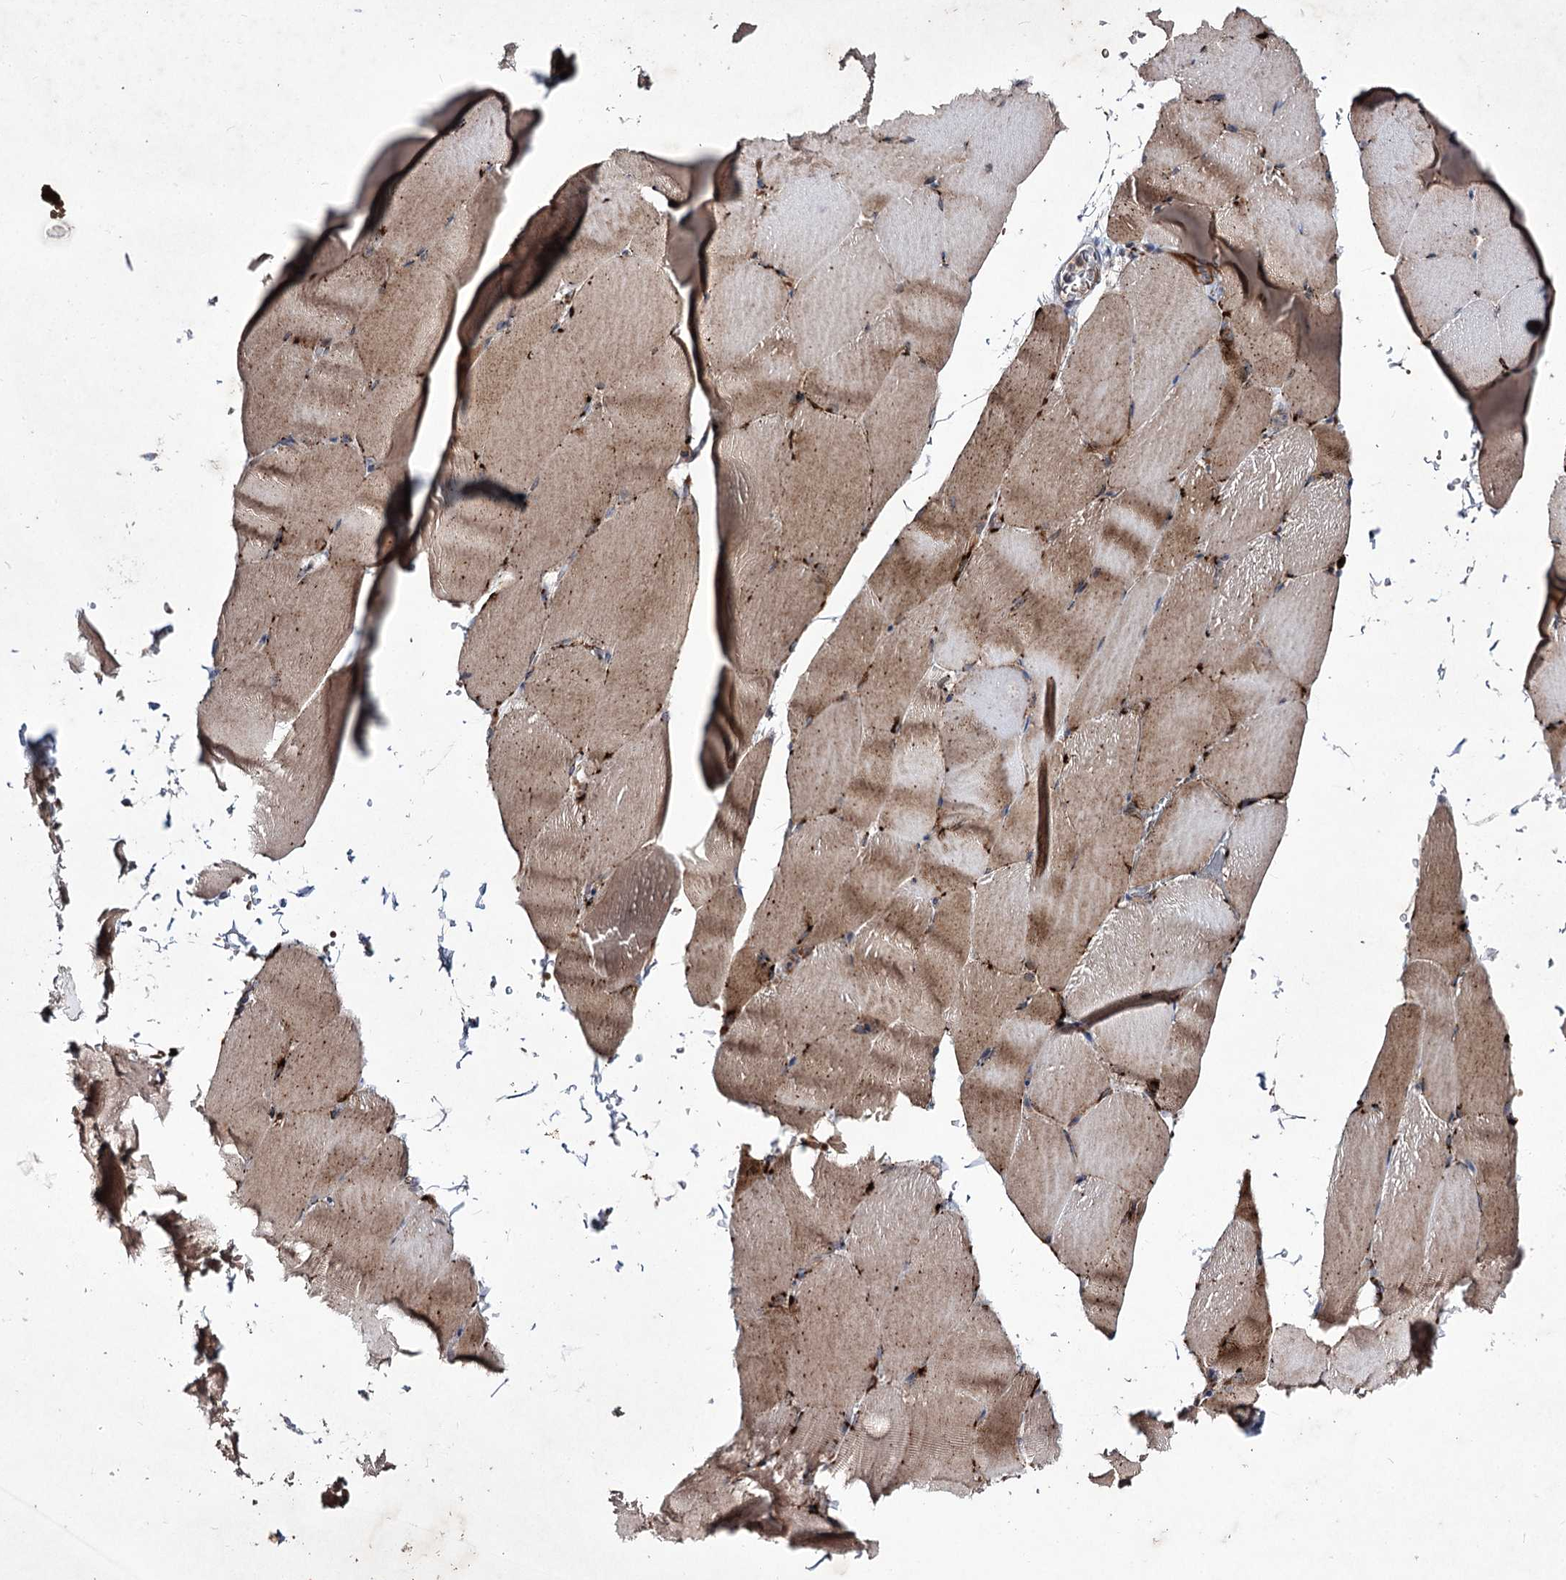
{"staining": {"intensity": "moderate", "quantity": "25%-75%", "location": "cytoplasmic/membranous"}, "tissue": "skeletal muscle", "cell_type": "Myocytes", "image_type": "normal", "snomed": [{"axis": "morphology", "description": "Normal tissue, NOS"}, {"axis": "topography", "description": "Skeletal muscle"}, {"axis": "topography", "description": "Parathyroid gland"}], "caption": "Immunohistochemical staining of benign skeletal muscle exhibits moderate cytoplasmic/membranous protein positivity in about 25%-75% of myocytes.", "gene": "ALG9", "patient": {"sex": "female", "age": 37}}